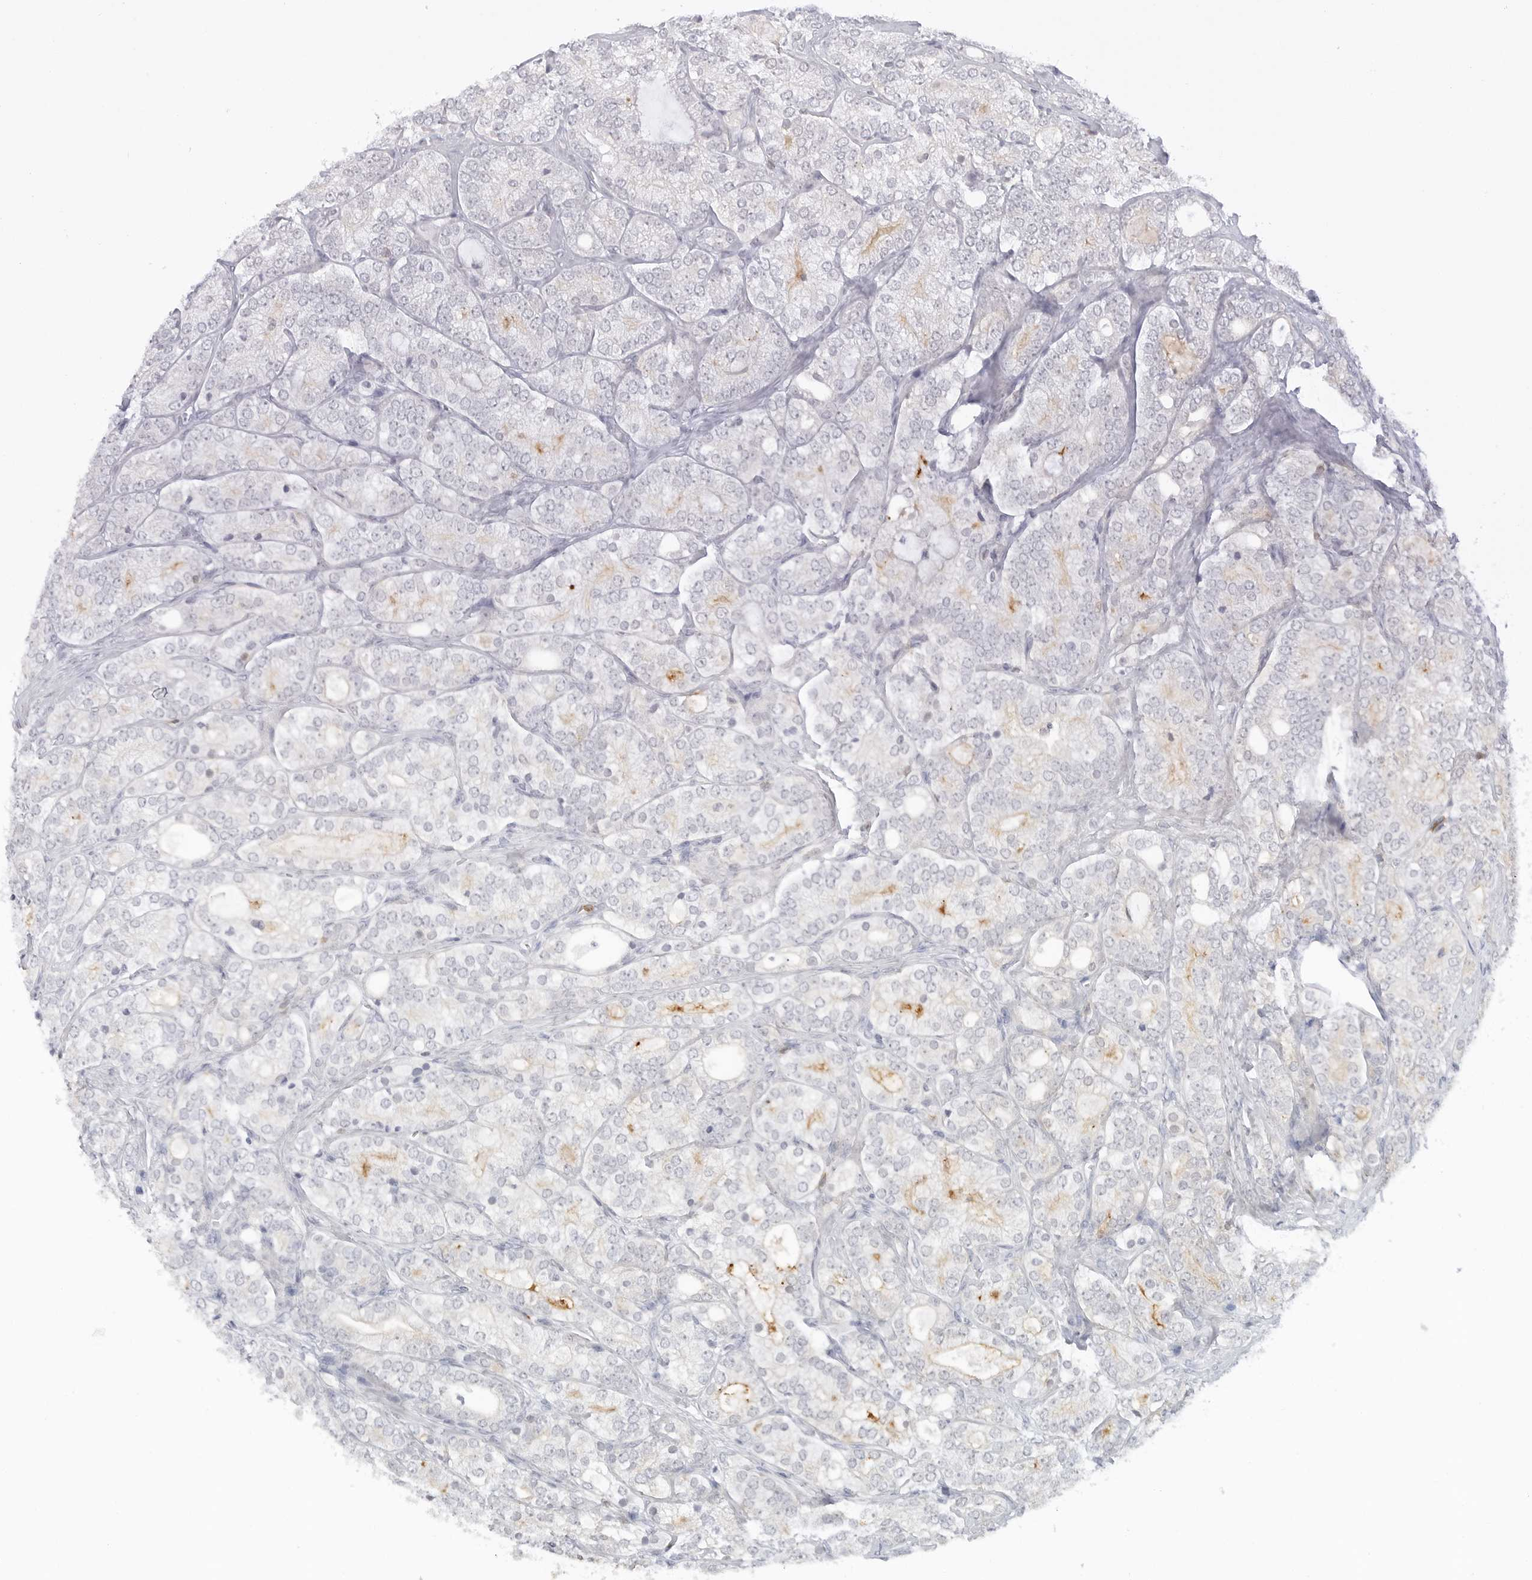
{"staining": {"intensity": "negative", "quantity": "none", "location": "none"}, "tissue": "prostate cancer", "cell_type": "Tumor cells", "image_type": "cancer", "snomed": [{"axis": "morphology", "description": "Adenocarcinoma, High grade"}, {"axis": "topography", "description": "Prostate"}], "caption": "IHC of human prostate adenocarcinoma (high-grade) shows no positivity in tumor cells.", "gene": "SLC9A3R1", "patient": {"sex": "male", "age": 57}}